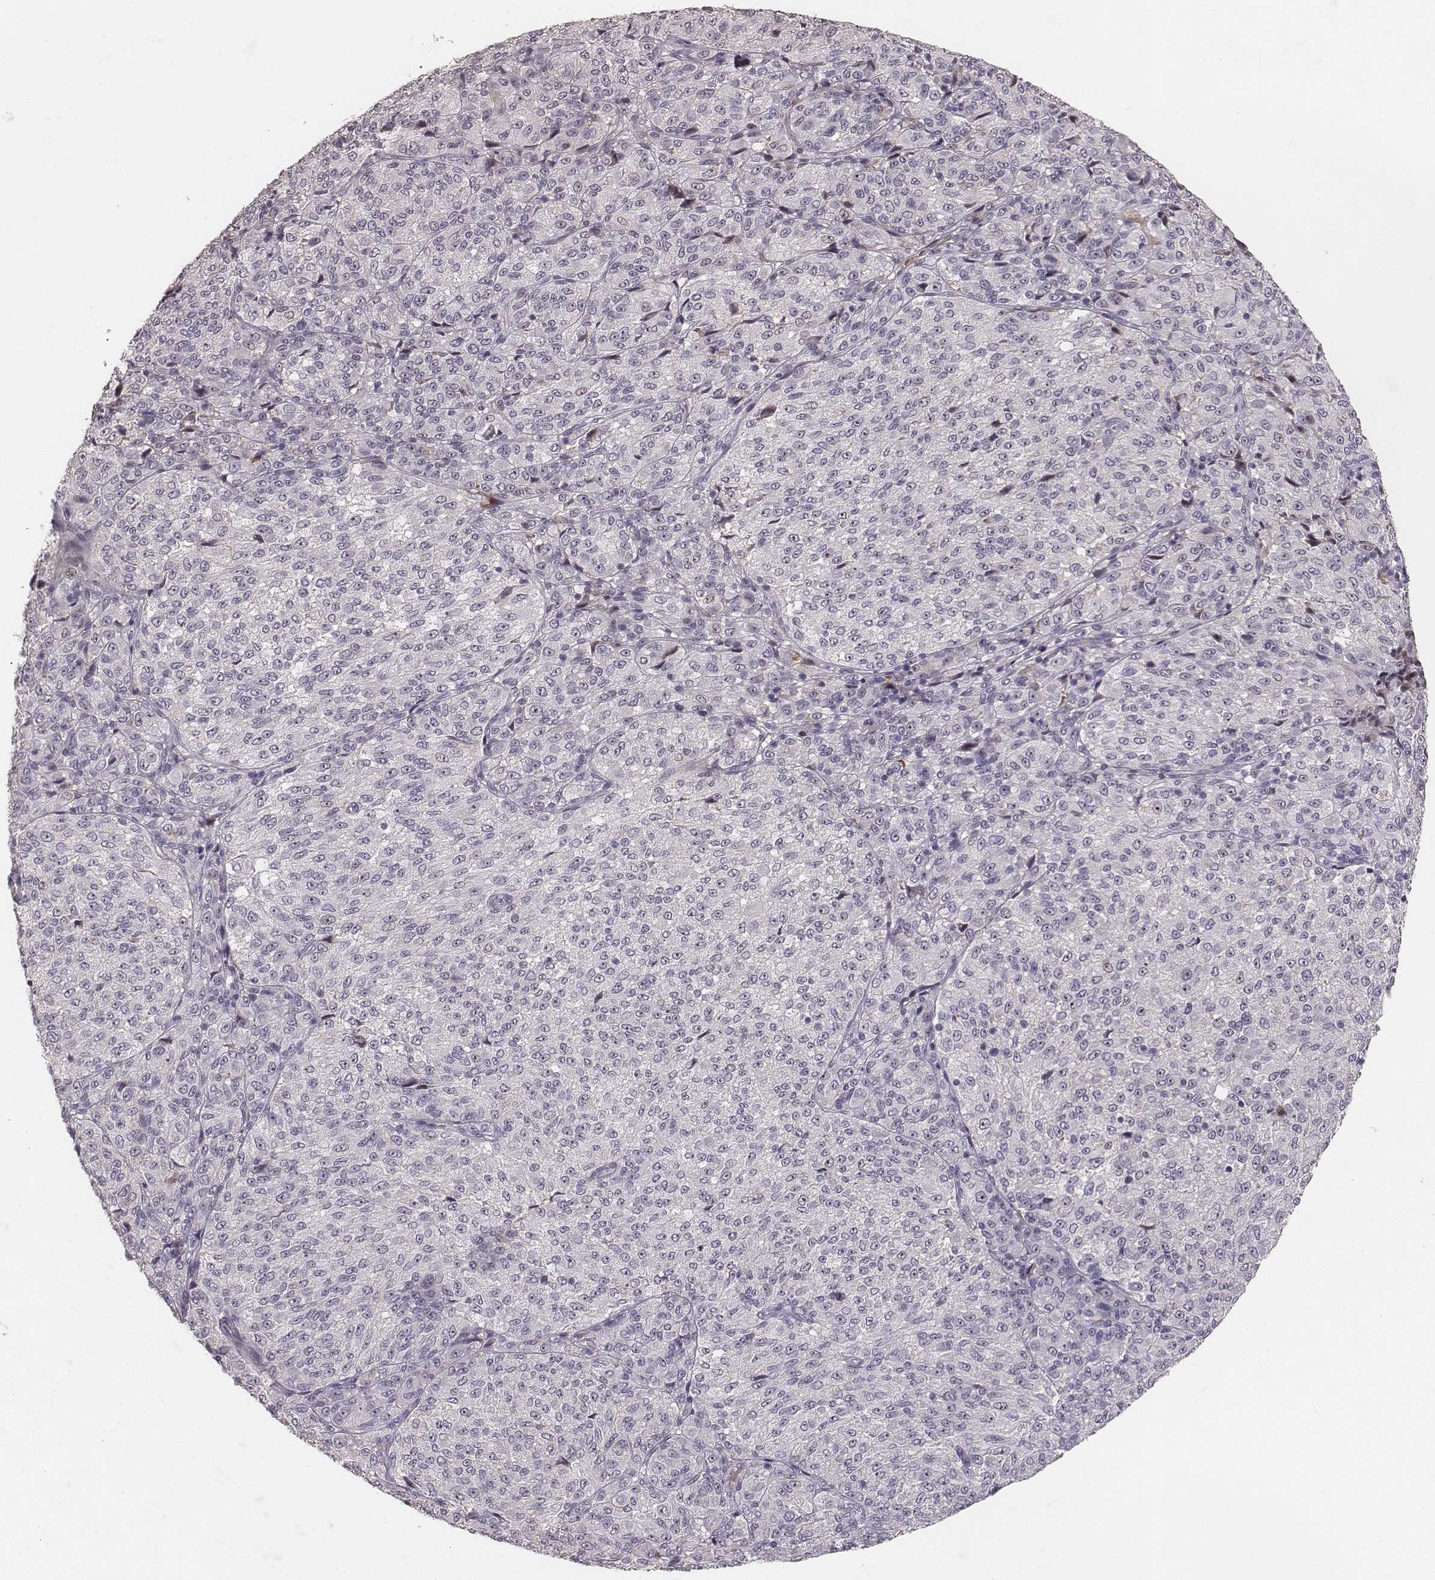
{"staining": {"intensity": "negative", "quantity": "none", "location": "none"}, "tissue": "melanoma", "cell_type": "Tumor cells", "image_type": "cancer", "snomed": [{"axis": "morphology", "description": "Malignant melanoma, Metastatic site"}, {"axis": "topography", "description": "Brain"}], "caption": "This is an immunohistochemistry histopathology image of human melanoma. There is no staining in tumor cells.", "gene": "MADCAM1", "patient": {"sex": "female", "age": 56}}